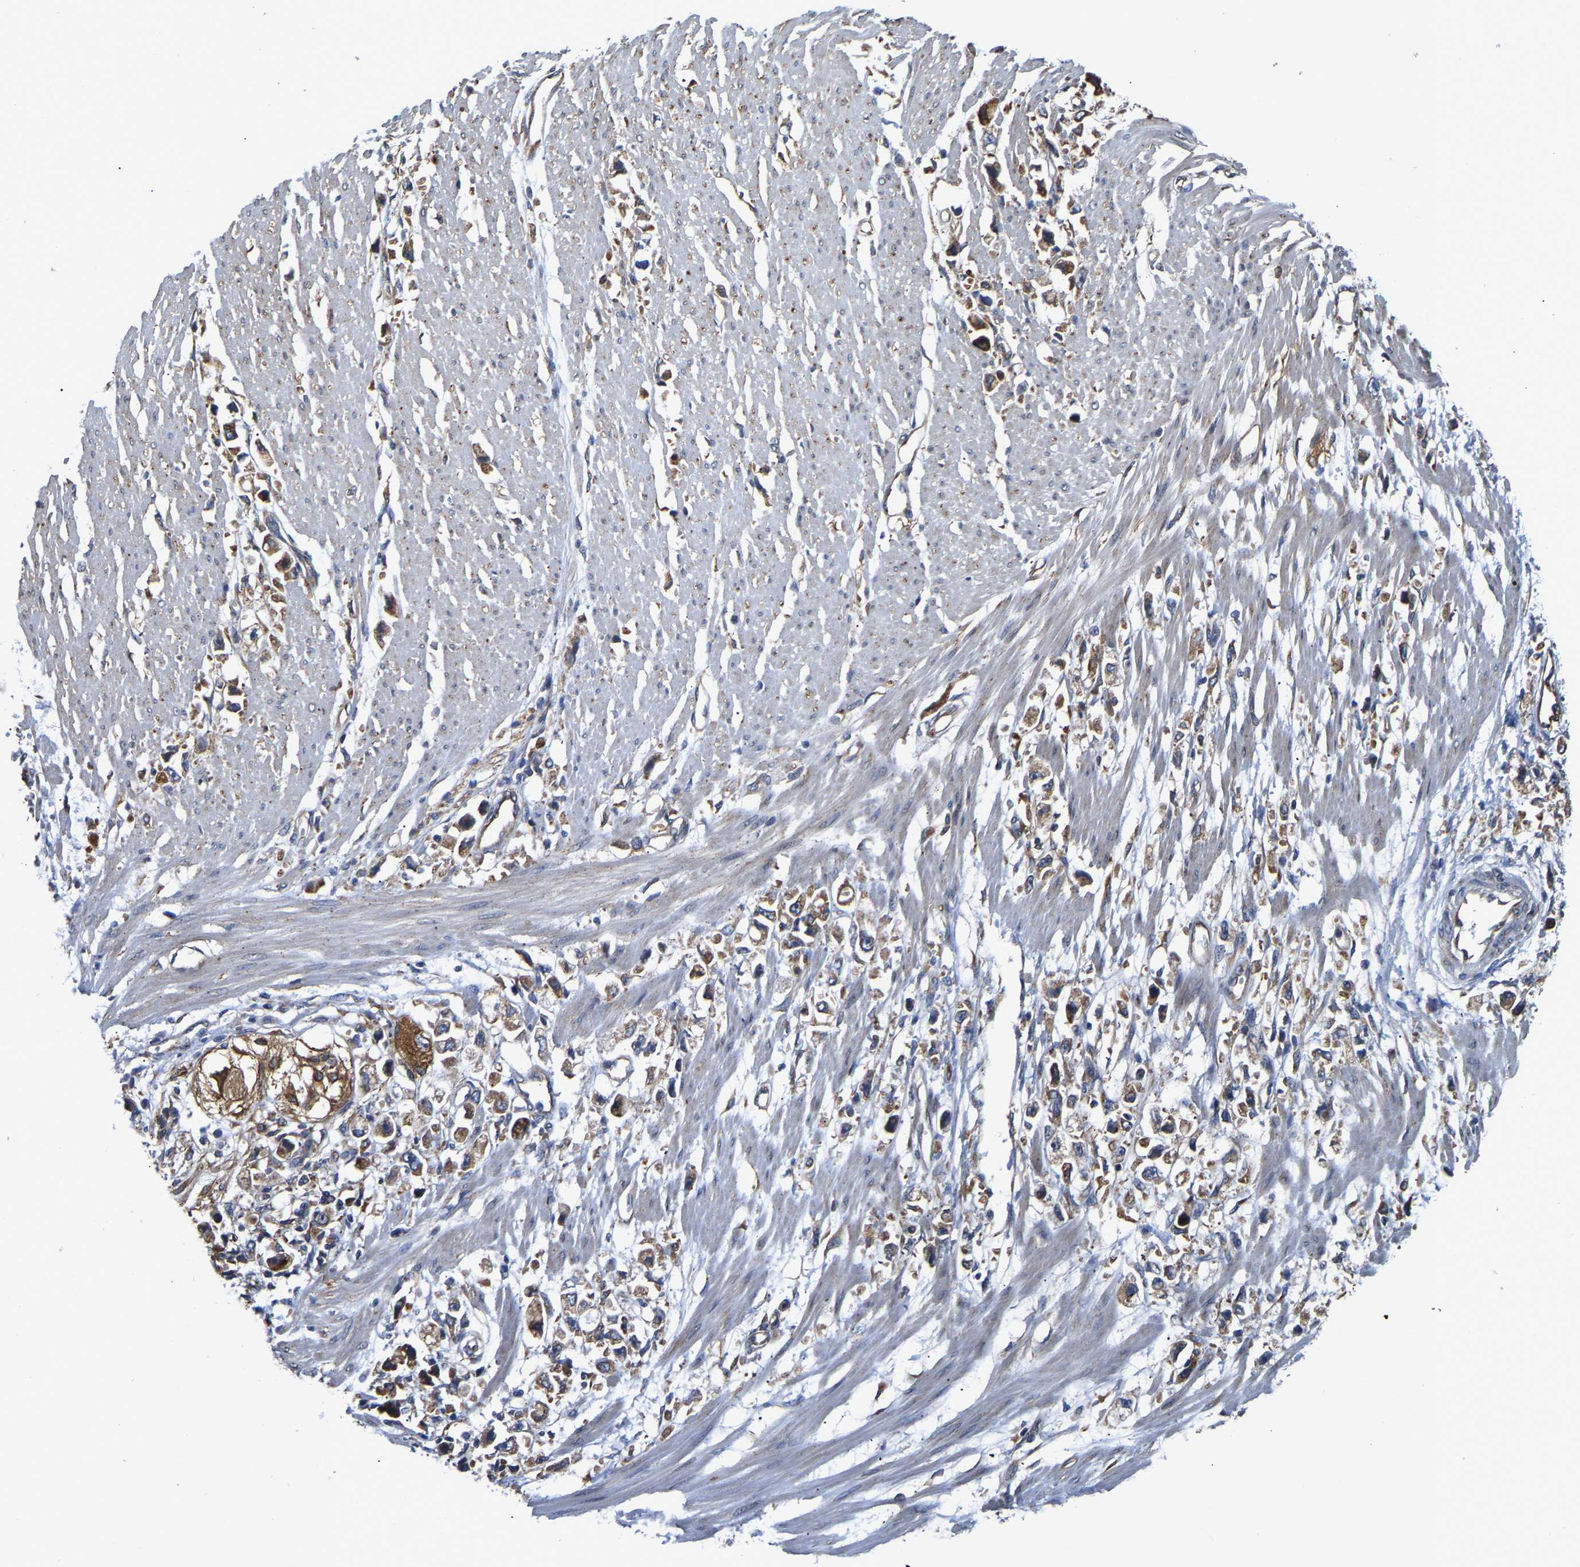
{"staining": {"intensity": "moderate", "quantity": ">75%", "location": "cytoplasmic/membranous"}, "tissue": "stomach cancer", "cell_type": "Tumor cells", "image_type": "cancer", "snomed": [{"axis": "morphology", "description": "Adenocarcinoma, NOS"}, {"axis": "topography", "description": "Stomach"}], "caption": "DAB immunohistochemical staining of stomach cancer reveals moderate cytoplasmic/membranous protein positivity in approximately >75% of tumor cells.", "gene": "ARL6IP5", "patient": {"sex": "female", "age": 59}}